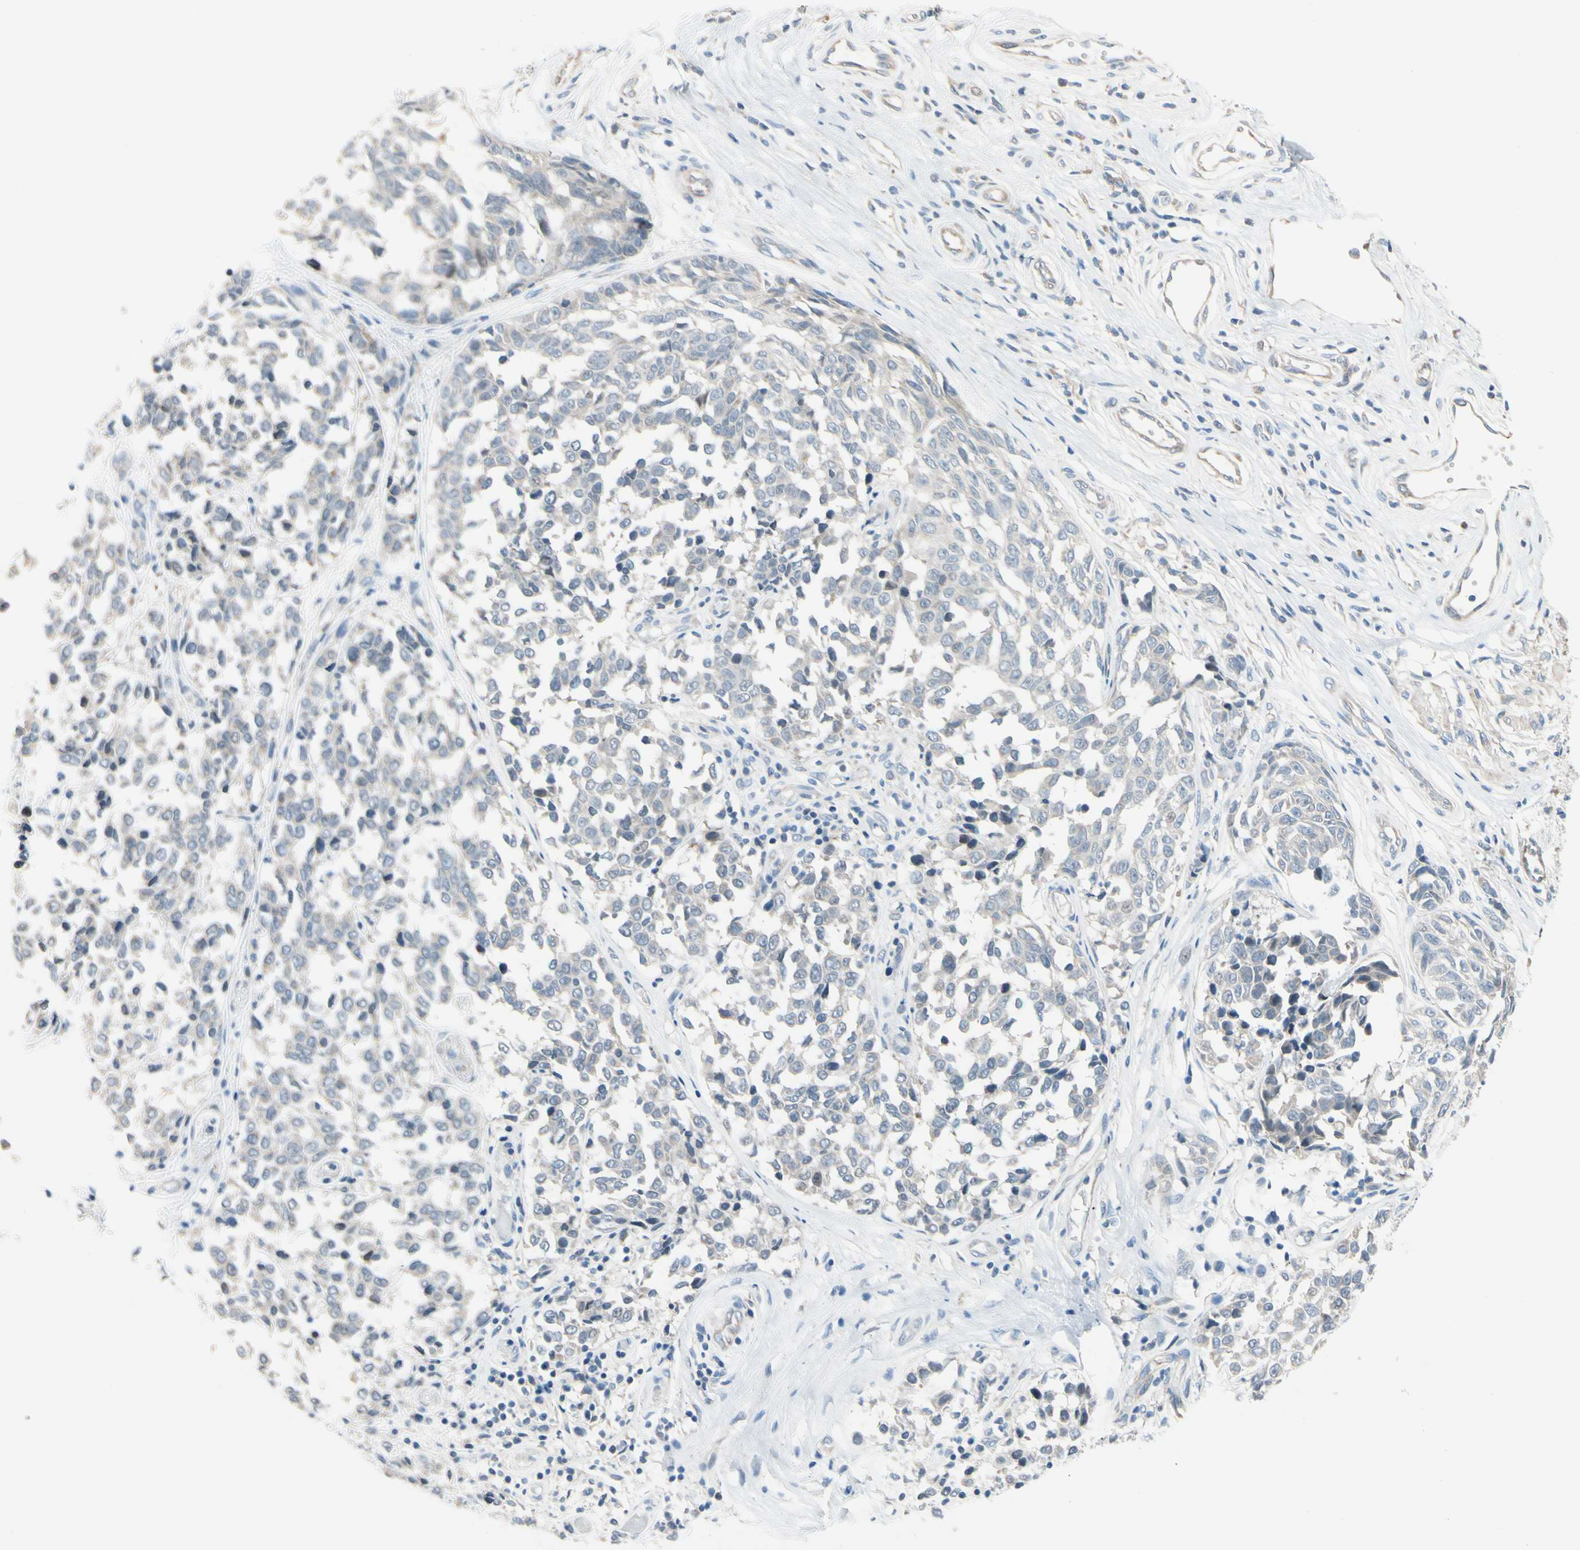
{"staining": {"intensity": "negative", "quantity": "none", "location": "none"}, "tissue": "melanoma", "cell_type": "Tumor cells", "image_type": "cancer", "snomed": [{"axis": "morphology", "description": "Malignant melanoma, NOS"}, {"axis": "topography", "description": "Skin"}], "caption": "This is an immunohistochemistry (IHC) photomicrograph of human malignant melanoma. There is no positivity in tumor cells.", "gene": "CFAP36", "patient": {"sex": "female", "age": 64}}